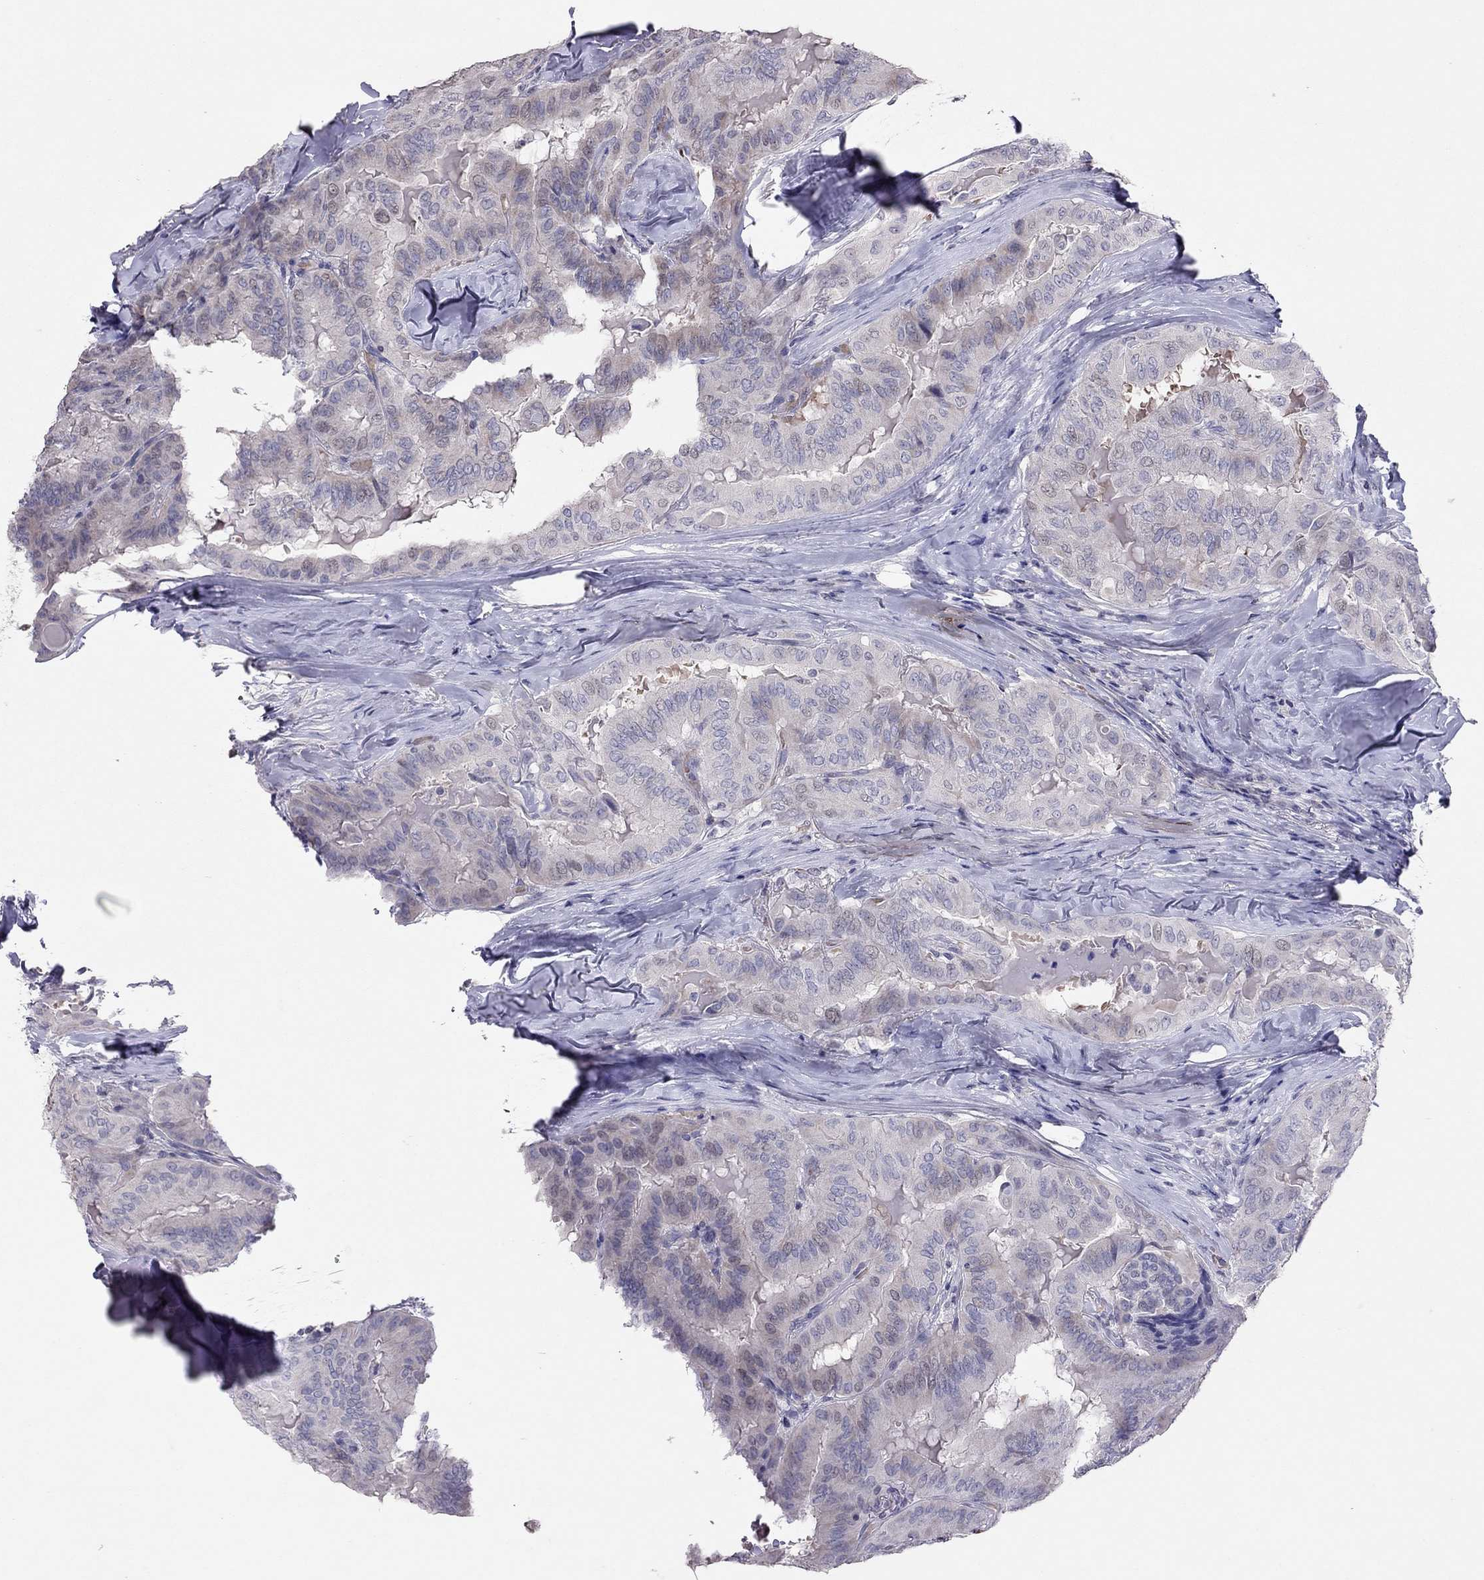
{"staining": {"intensity": "negative", "quantity": "none", "location": "none"}, "tissue": "thyroid cancer", "cell_type": "Tumor cells", "image_type": "cancer", "snomed": [{"axis": "morphology", "description": "Papillary adenocarcinoma, NOS"}, {"axis": "topography", "description": "Thyroid gland"}], "caption": "High magnification brightfield microscopy of papillary adenocarcinoma (thyroid) stained with DAB (brown) and counterstained with hematoxylin (blue): tumor cells show no significant staining.", "gene": "TSHB", "patient": {"sex": "female", "age": 68}}